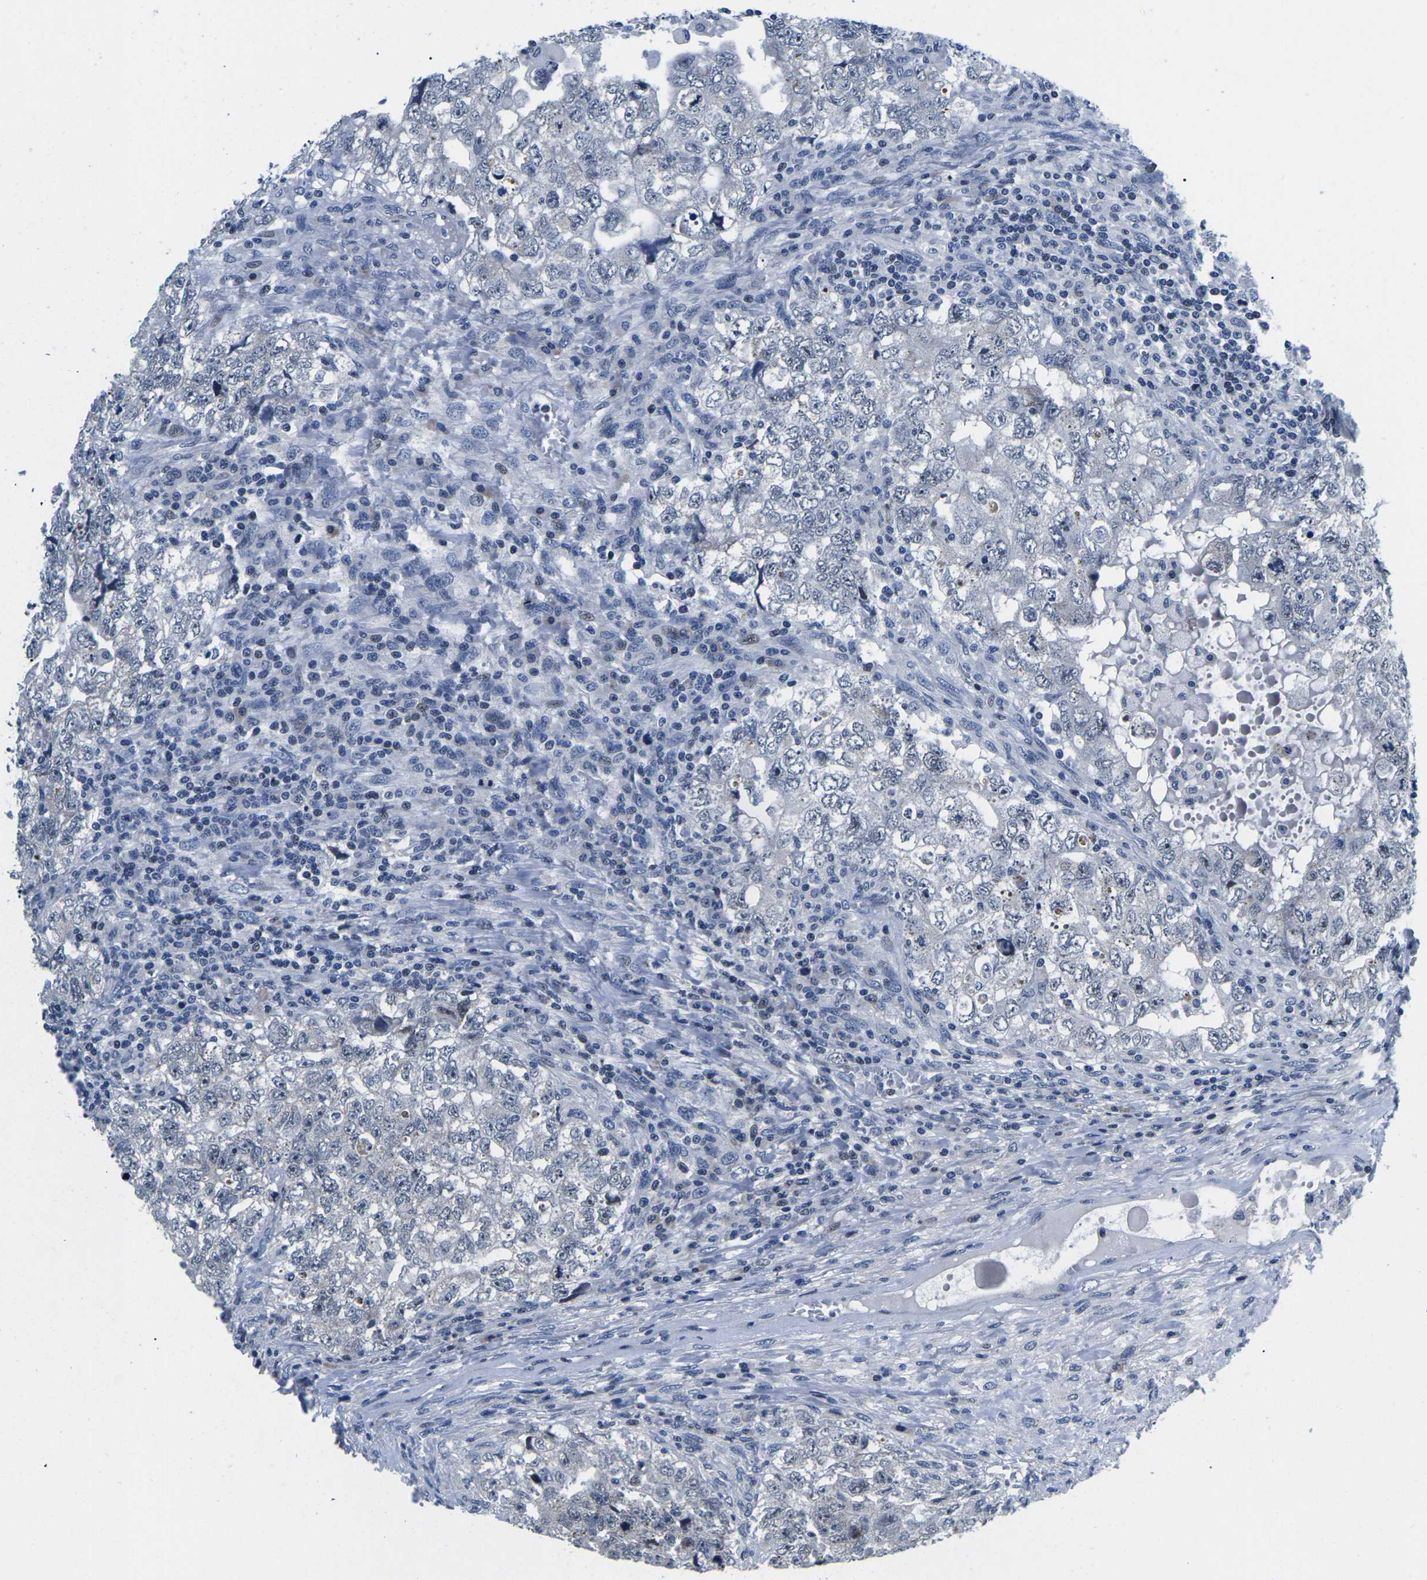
{"staining": {"intensity": "negative", "quantity": "none", "location": "none"}, "tissue": "testis cancer", "cell_type": "Tumor cells", "image_type": "cancer", "snomed": [{"axis": "morphology", "description": "Carcinoma, Embryonal, NOS"}, {"axis": "topography", "description": "Testis"}], "caption": "A high-resolution histopathology image shows IHC staining of testis cancer, which reveals no significant staining in tumor cells. (Brightfield microscopy of DAB (3,3'-diaminobenzidine) immunohistochemistry at high magnification).", "gene": "CDC73", "patient": {"sex": "male", "age": 36}}